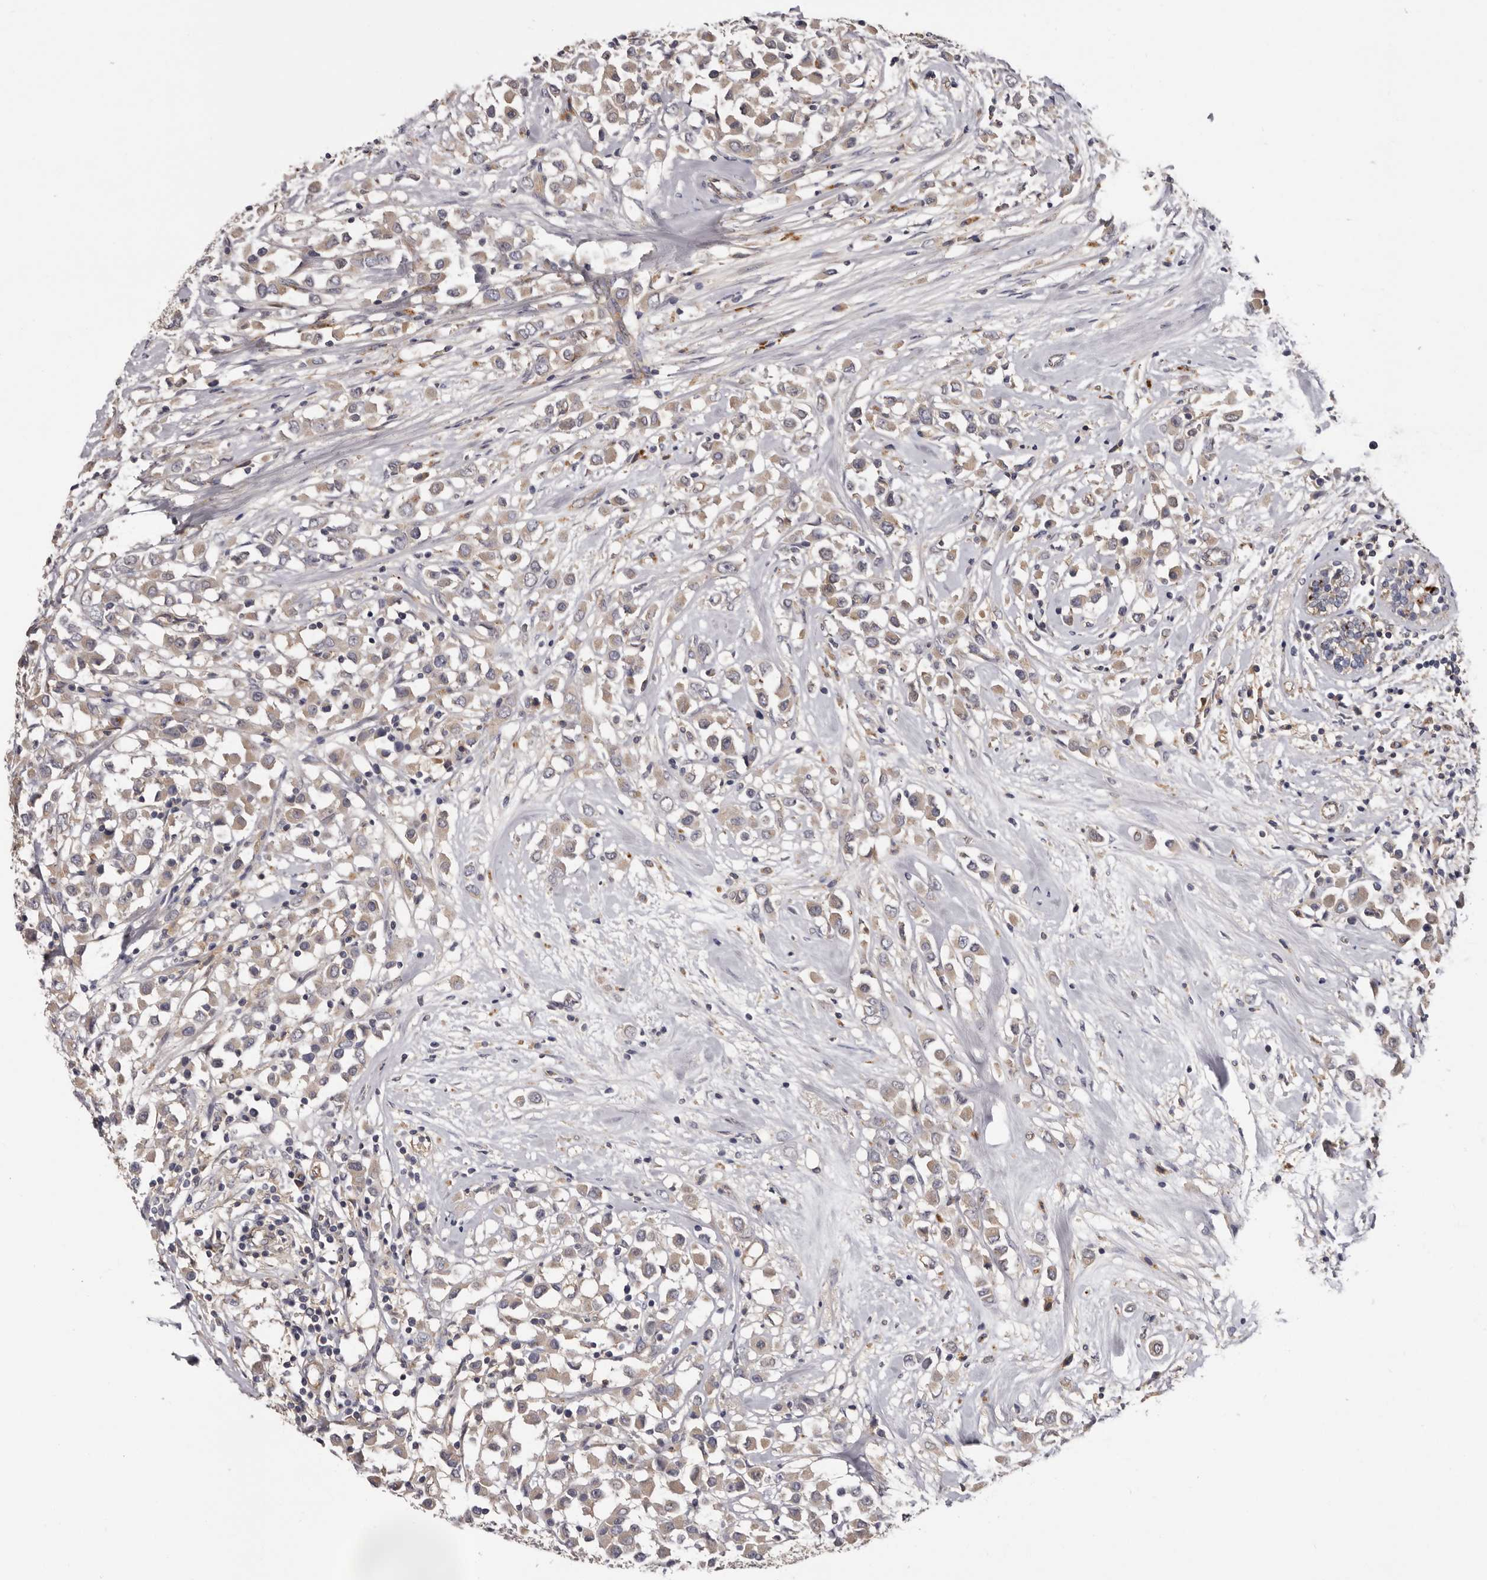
{"staining": {"intensity": "weak", "quantity": "25%-75%", "location": "cytoplasmic/membranous"}, "tissue": "breast cancer", "cell_type": "Tumor cells", "image_type": "cancer", "snomed": [{"axis": "morphology", "description": "Duct carcinoma"}, {"axis": "topography", "description": "Breast"}], "caption": "DAB immunohistochemical staining of human breast cancer (invasive ductal carcinoma) reveals weak cytoplasmic/membranous protein expression in about 25%-75% of tumor cells.", "gene": "INKA2", "patient": {"sex": "female", "age": 61}}